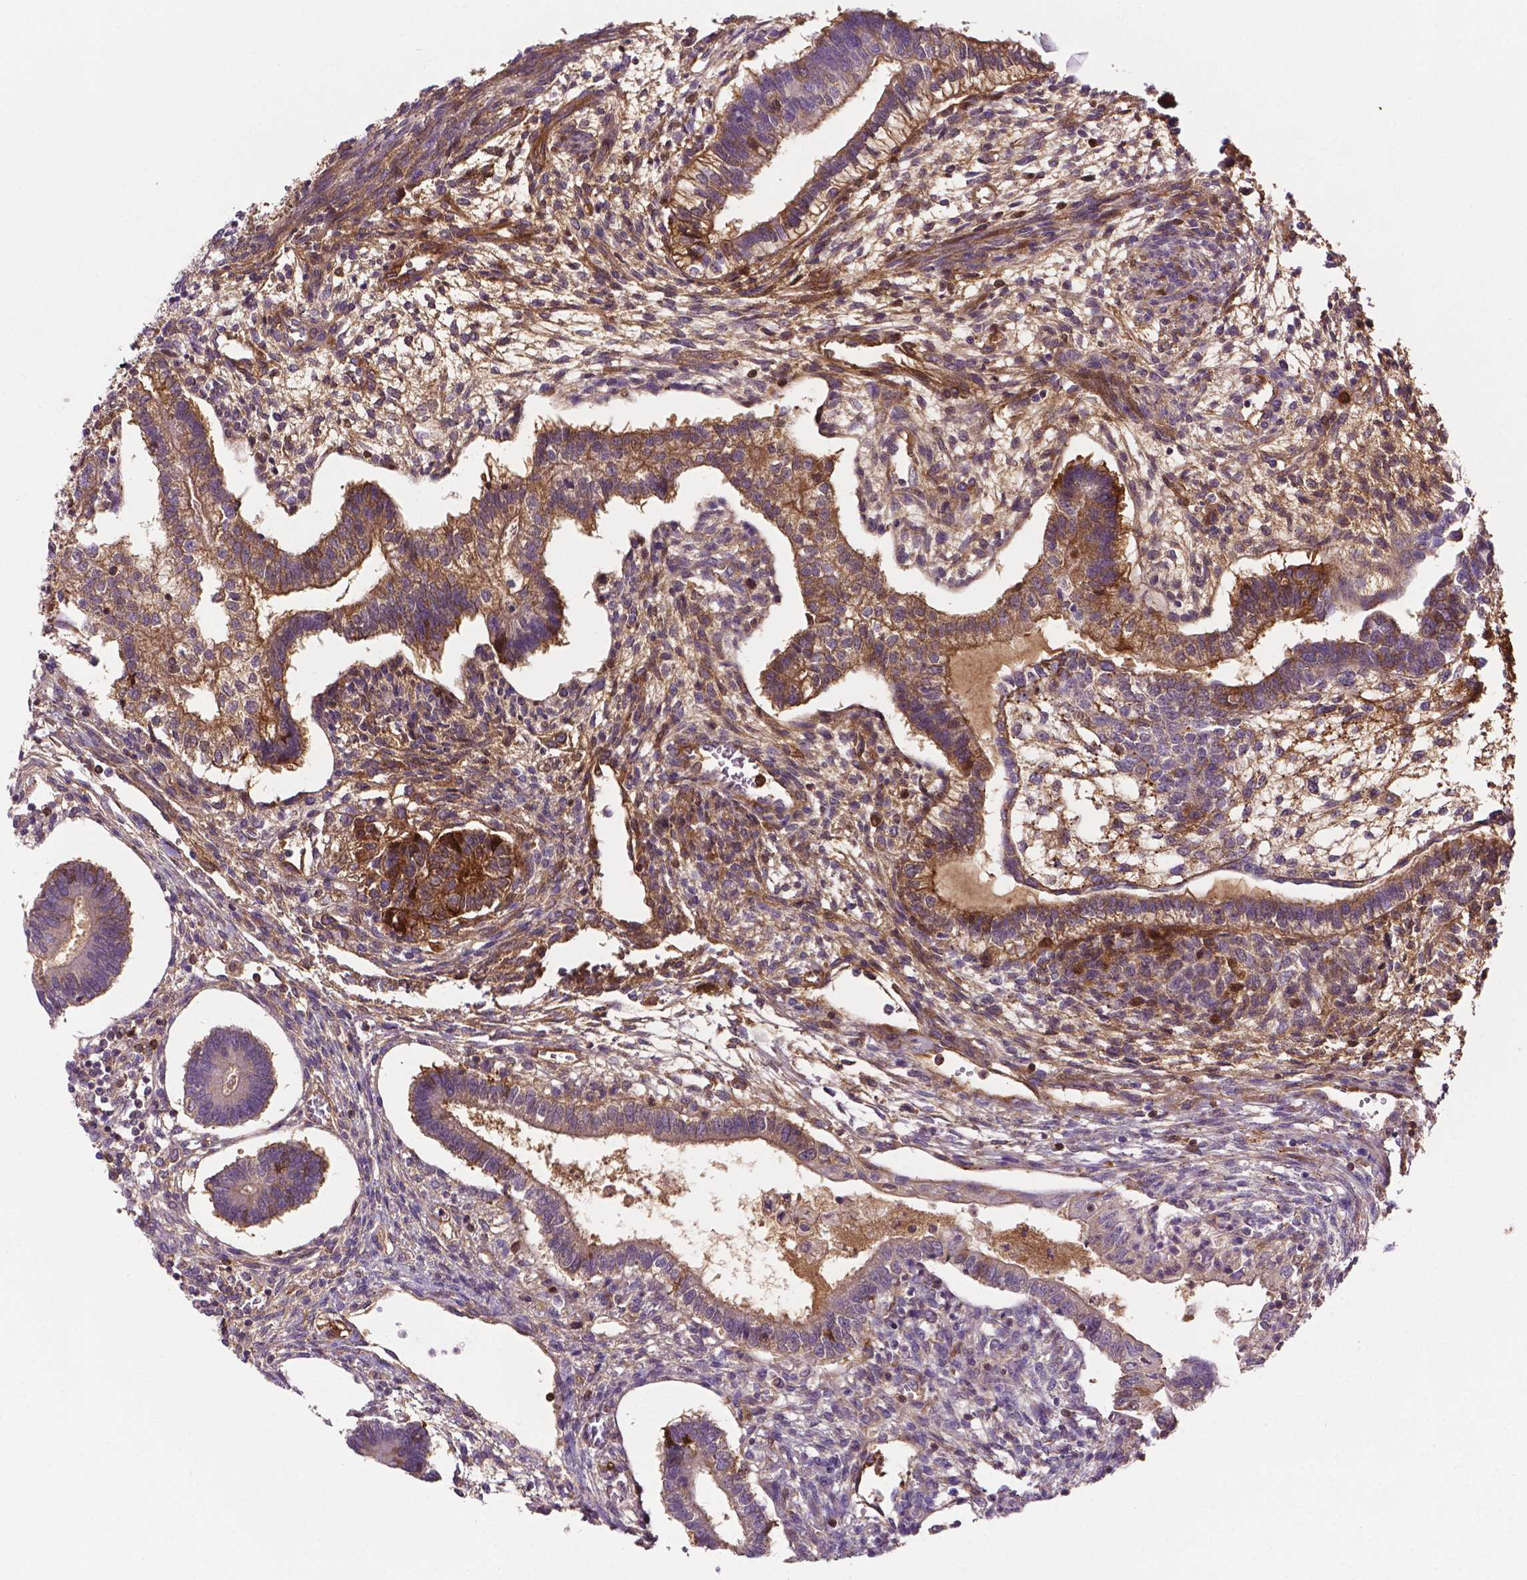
{"staining": {"intensity": "moderate", "quantity": "25%-75%", "location": "cytoplasmic/membranous,nuclear"}, "tissue": "testis cancer", "cell_type": "Tumor cells", "image_type": "cancer", "snomed": [{"axis": "morphology", "description": "Carcinoma, Embryonal, NOS"}, {"axis": "topography", "description": "Testis"}], "caption": "Tumor cells exhibit medium levels of moderate cytoplasmic/membranous and nuclear expression in approximately 25%-75% of cells in testis cancer.", "gene": "FBLN1", "patient": {"sex": "male", "age": 37}}